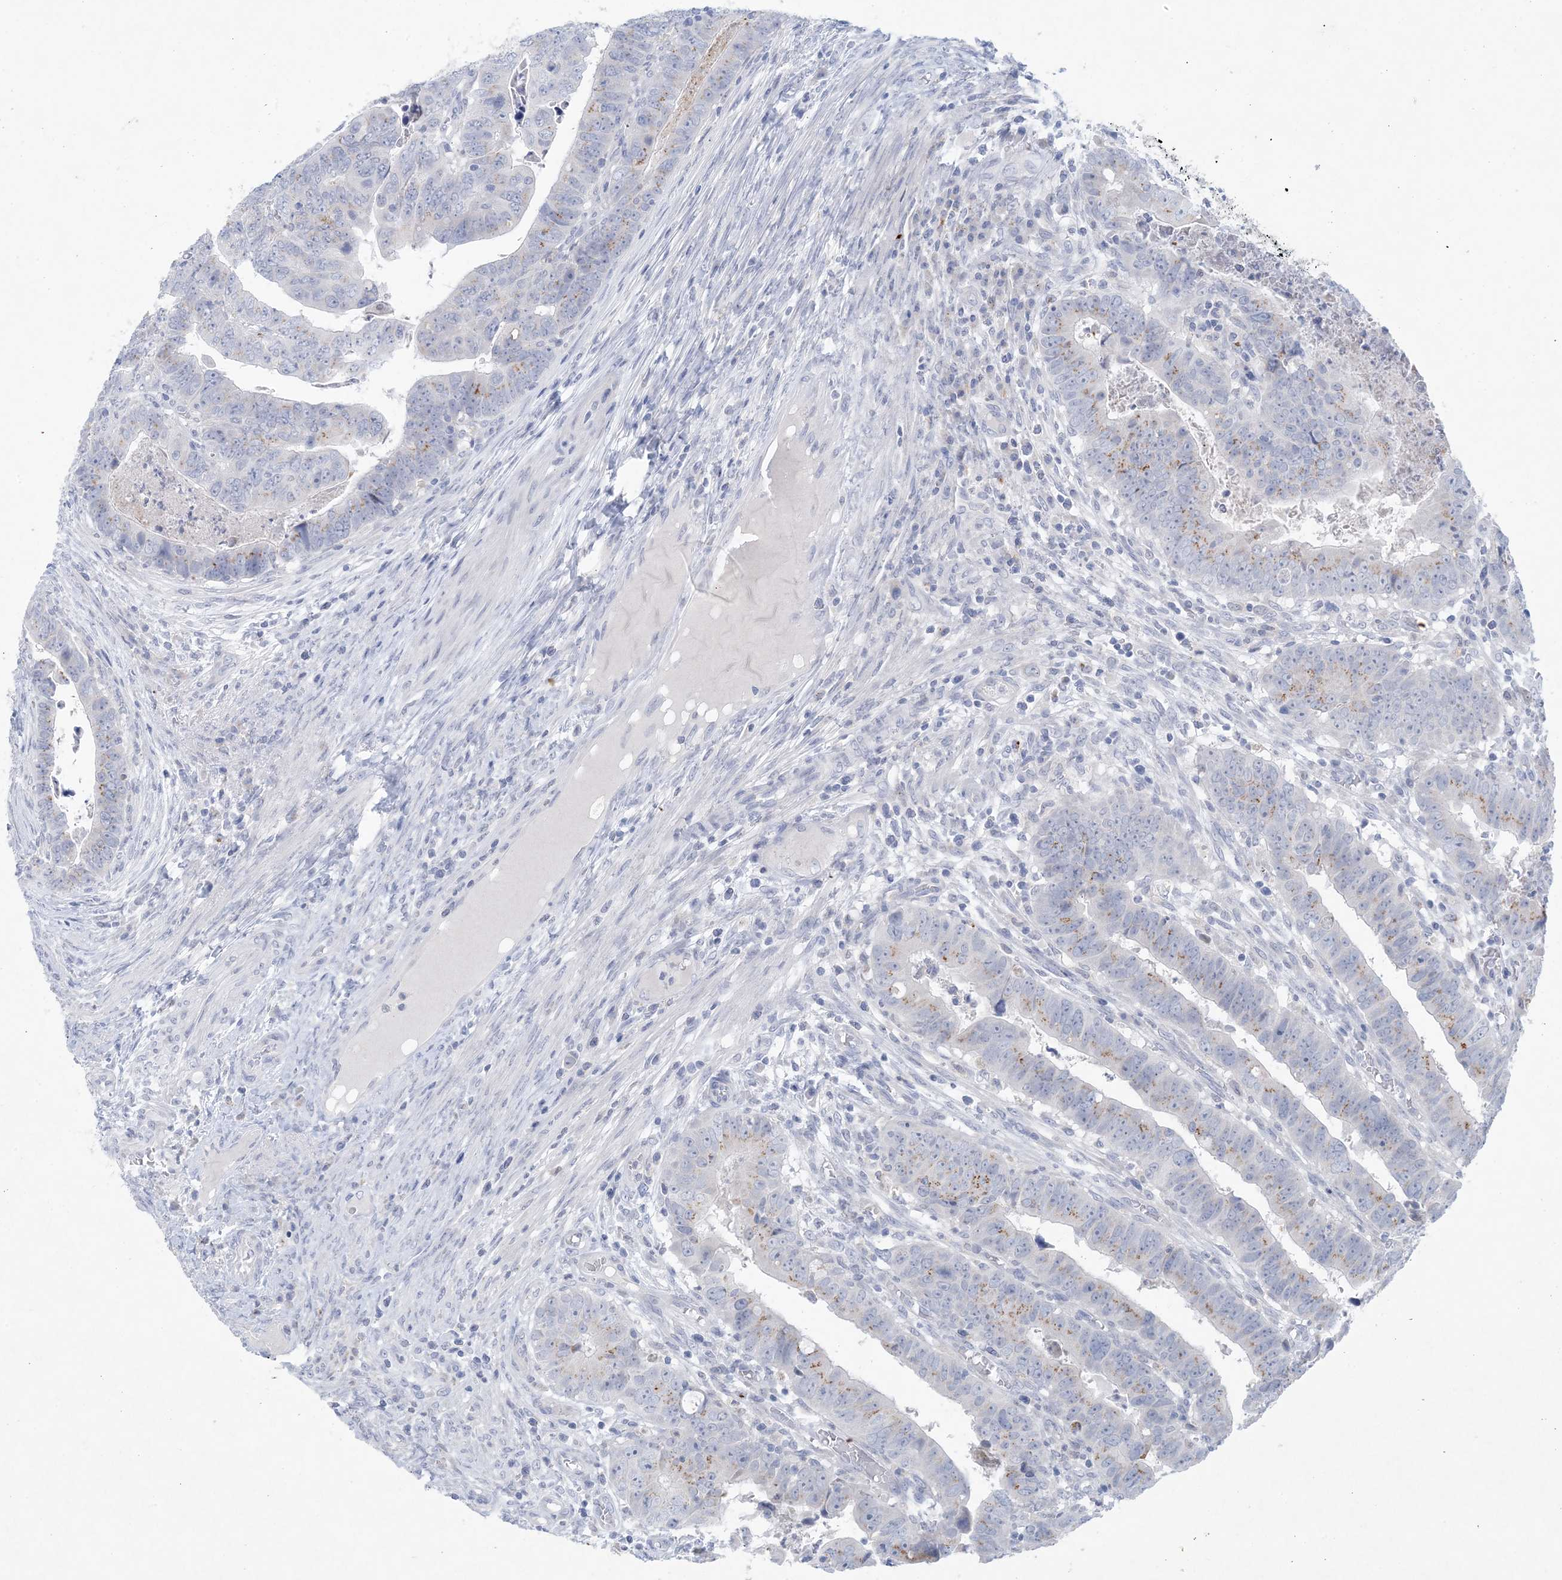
{"staining": {"intensity": "weak", "quantity": "<25%", "location": "cytoplasmic/membranous"}, "tissue": "colorectal cancer", "cell_type": "Tumor cells", "image_type": "cancer", "snomed": [{"axis": "morphology", "description": "Normal tissue, NOS"}, {"axis": "morphology", "description": "Adenocarcinoma, NOS"}, {"axis": "topography", "description": "Rectum"}], "caption": "The immunohistochemistry histopathology image has no significant positivity in tumor cells of colorectal cancer (adenocarcinoma) tissue. Brightfield microscopy of immunohistochemistry (IHC) stained with DAB (3,3'-diaminobenzidine) (brown) and hematoxylin (blue), captured at high magnification.", "gene": "GABRG1", "patient": {"sex": "female", "age": 65}}